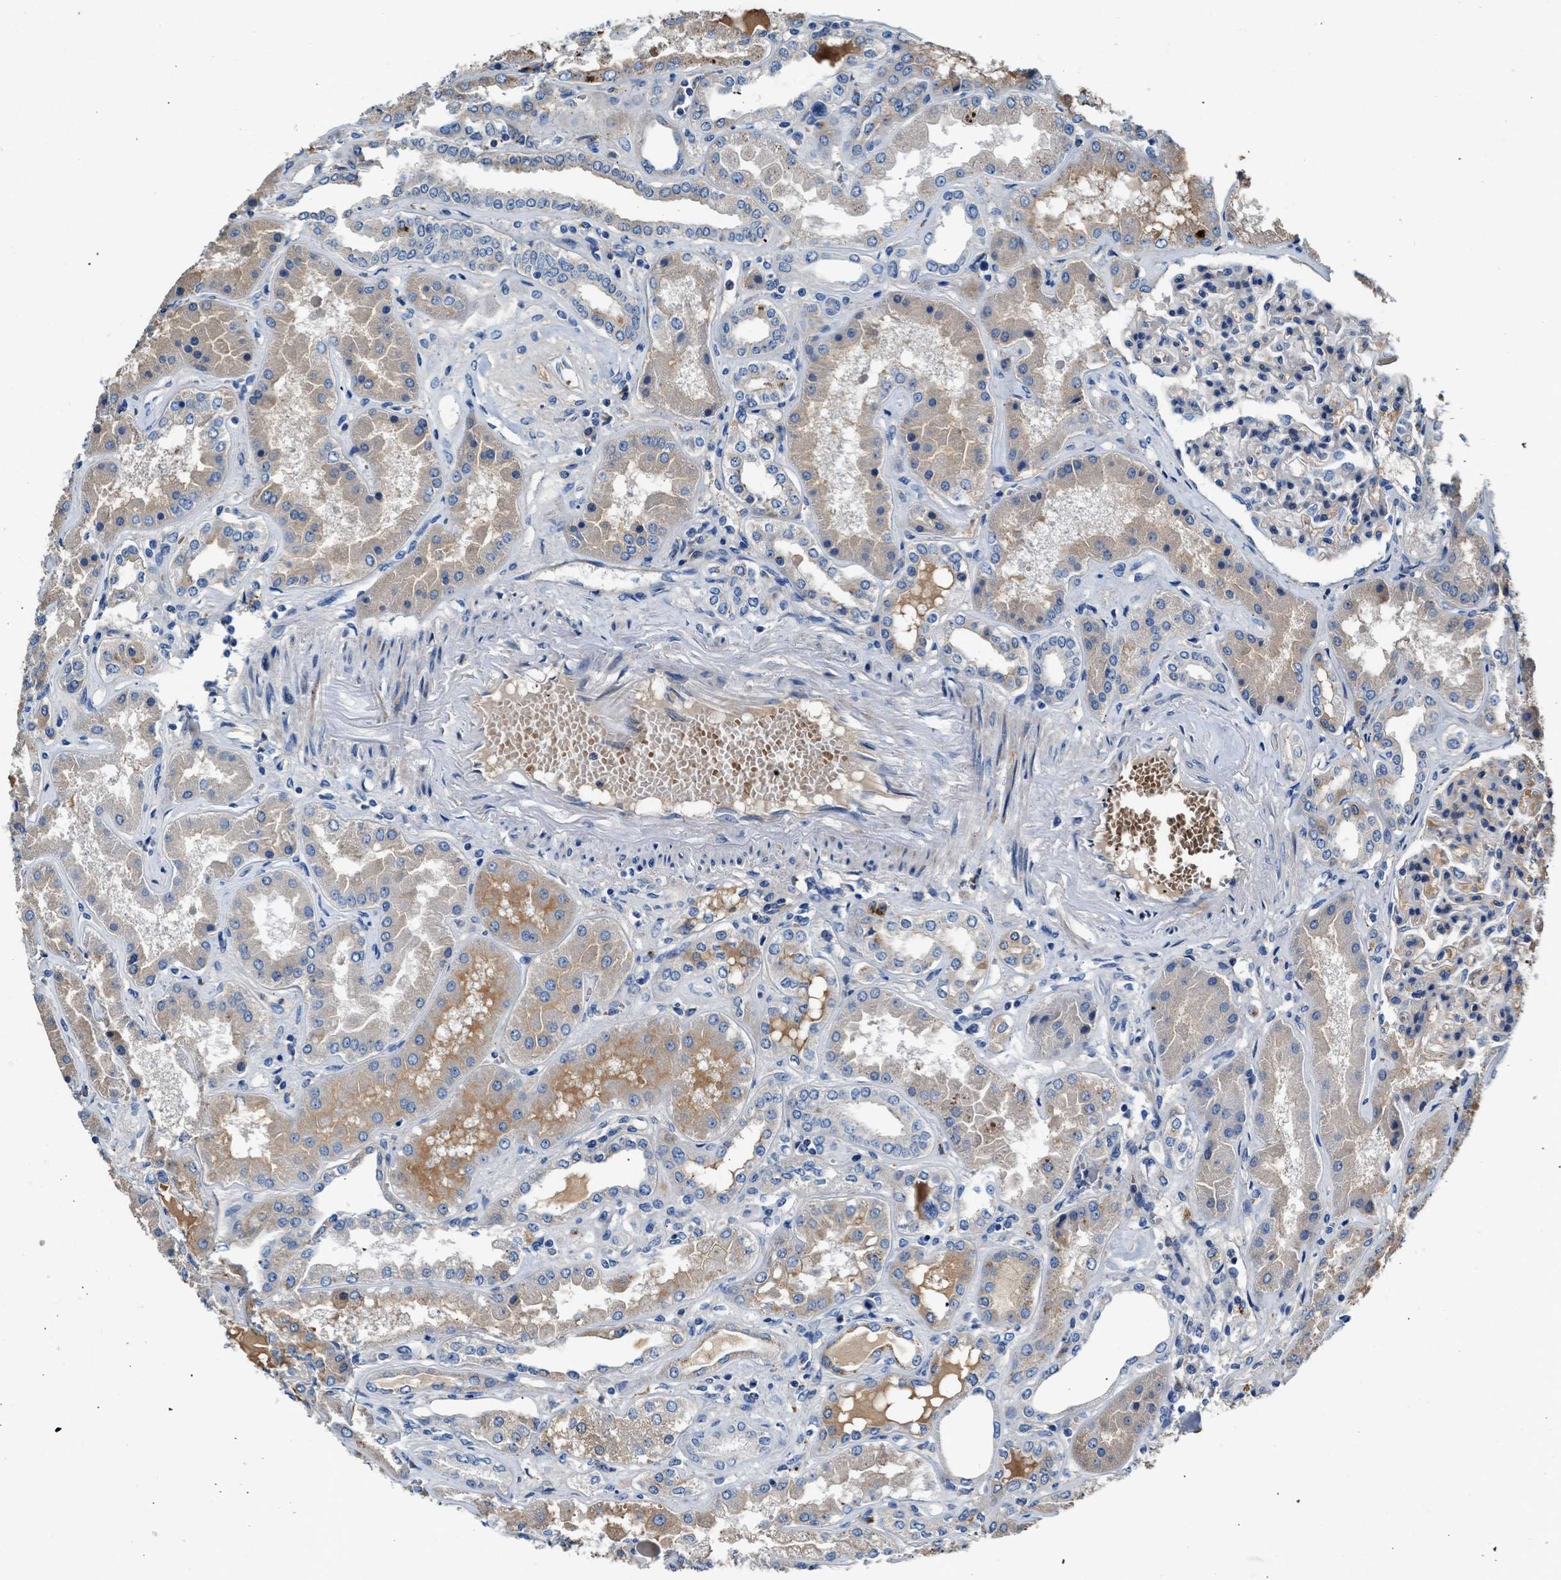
{"staining": {"intensity": "weak", "quantity": "<25%", "location": "cytoplasmic/membranous"}, "tissue": "kidney", "cell_type": "Cells in glomeruli", "image_type": "normal", "snomed": [{"axis": "morphology", "description": "Normal tissue, NOS"}, {"axis": "topography", "description": "Kidney"}], "caption": "This photomicrograph is of normal kidney stained with immunohistochemistry to label a protein in brown with the nuclei are counter-stained blue. There is no positivity in cells in glomeruli.", "gene": "RWDD2B", "patient": {"sex": "female", "age": 56}}